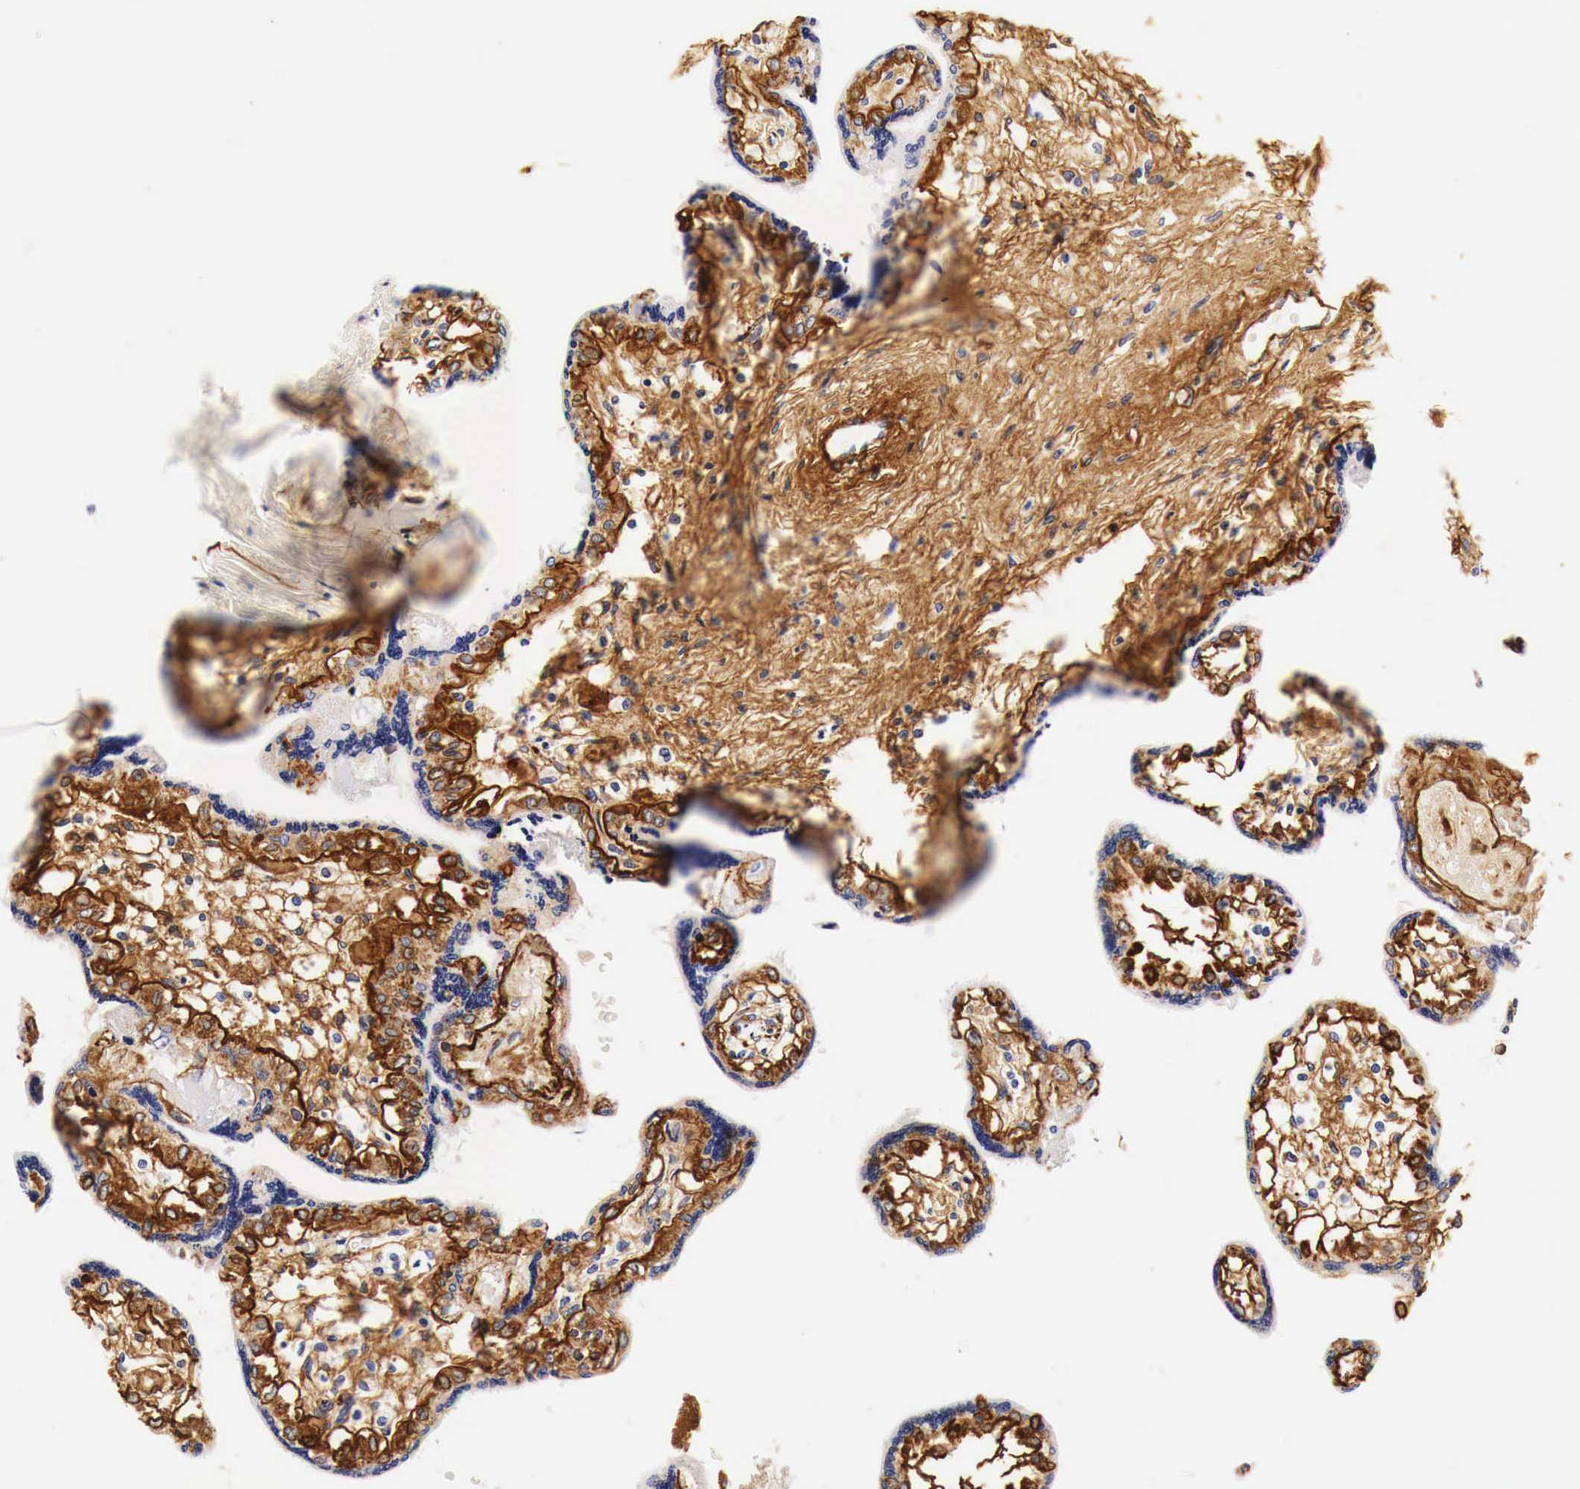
{"staining": {"intensity": "negative", "quantity": "none", "location": "none"}, "tissue": "placenta", "cell_type": "Trophoblastic cells", "image_type": "normal", "snomed": [{"axis": "morphology", "description": "Normal tissue, NOS"}, {"axis": "topography", "description": "Placenta"}], "caption": "This is an IHC image of normal placenta. There is no staining in trophoblastic cells.", "gene": "LAMB2", "patient": {"sex": "female", "age": 31}}